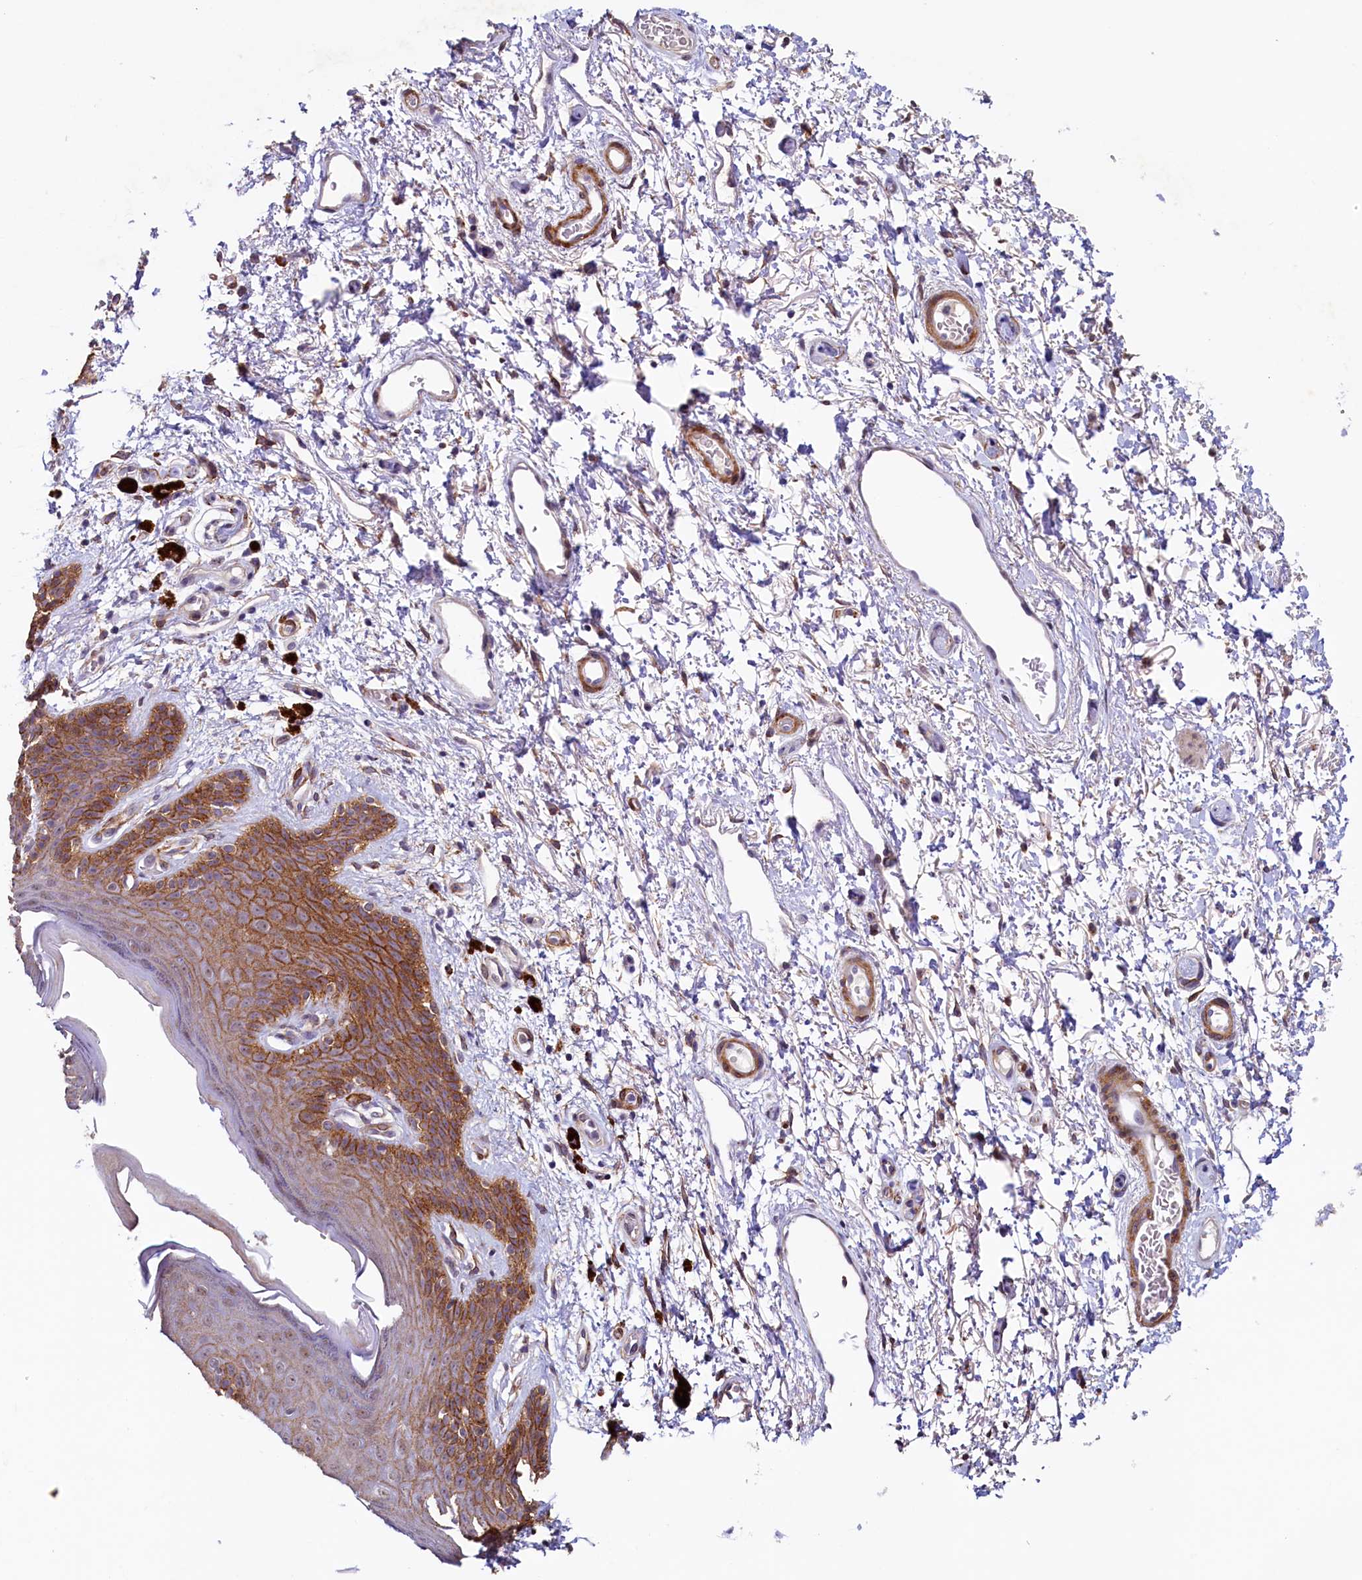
{"staining": {"intensity": "moderate", "quantity": "25%-75%", "location": "cytoplasmic/membranous"}, "tissue": "skin", "cell_type": "Epidermal cells", "image_type": "normal", "snomed": [{"axis": "morphology", "description": "Normal tissue, NOS"}, {"axis": "topography", "description": "Anal"}], "caption": "A medium amount of moderate cytoplasmic/membranous expression is identified in about 25%-75% of epidermal cells in normal skin. (DAB (3,3'-diaminobenzidine) IHC with brightfield microscopy, high magnification).", "gene": "PACSIN3", "patient": {"sex": "female", "age": 46}}